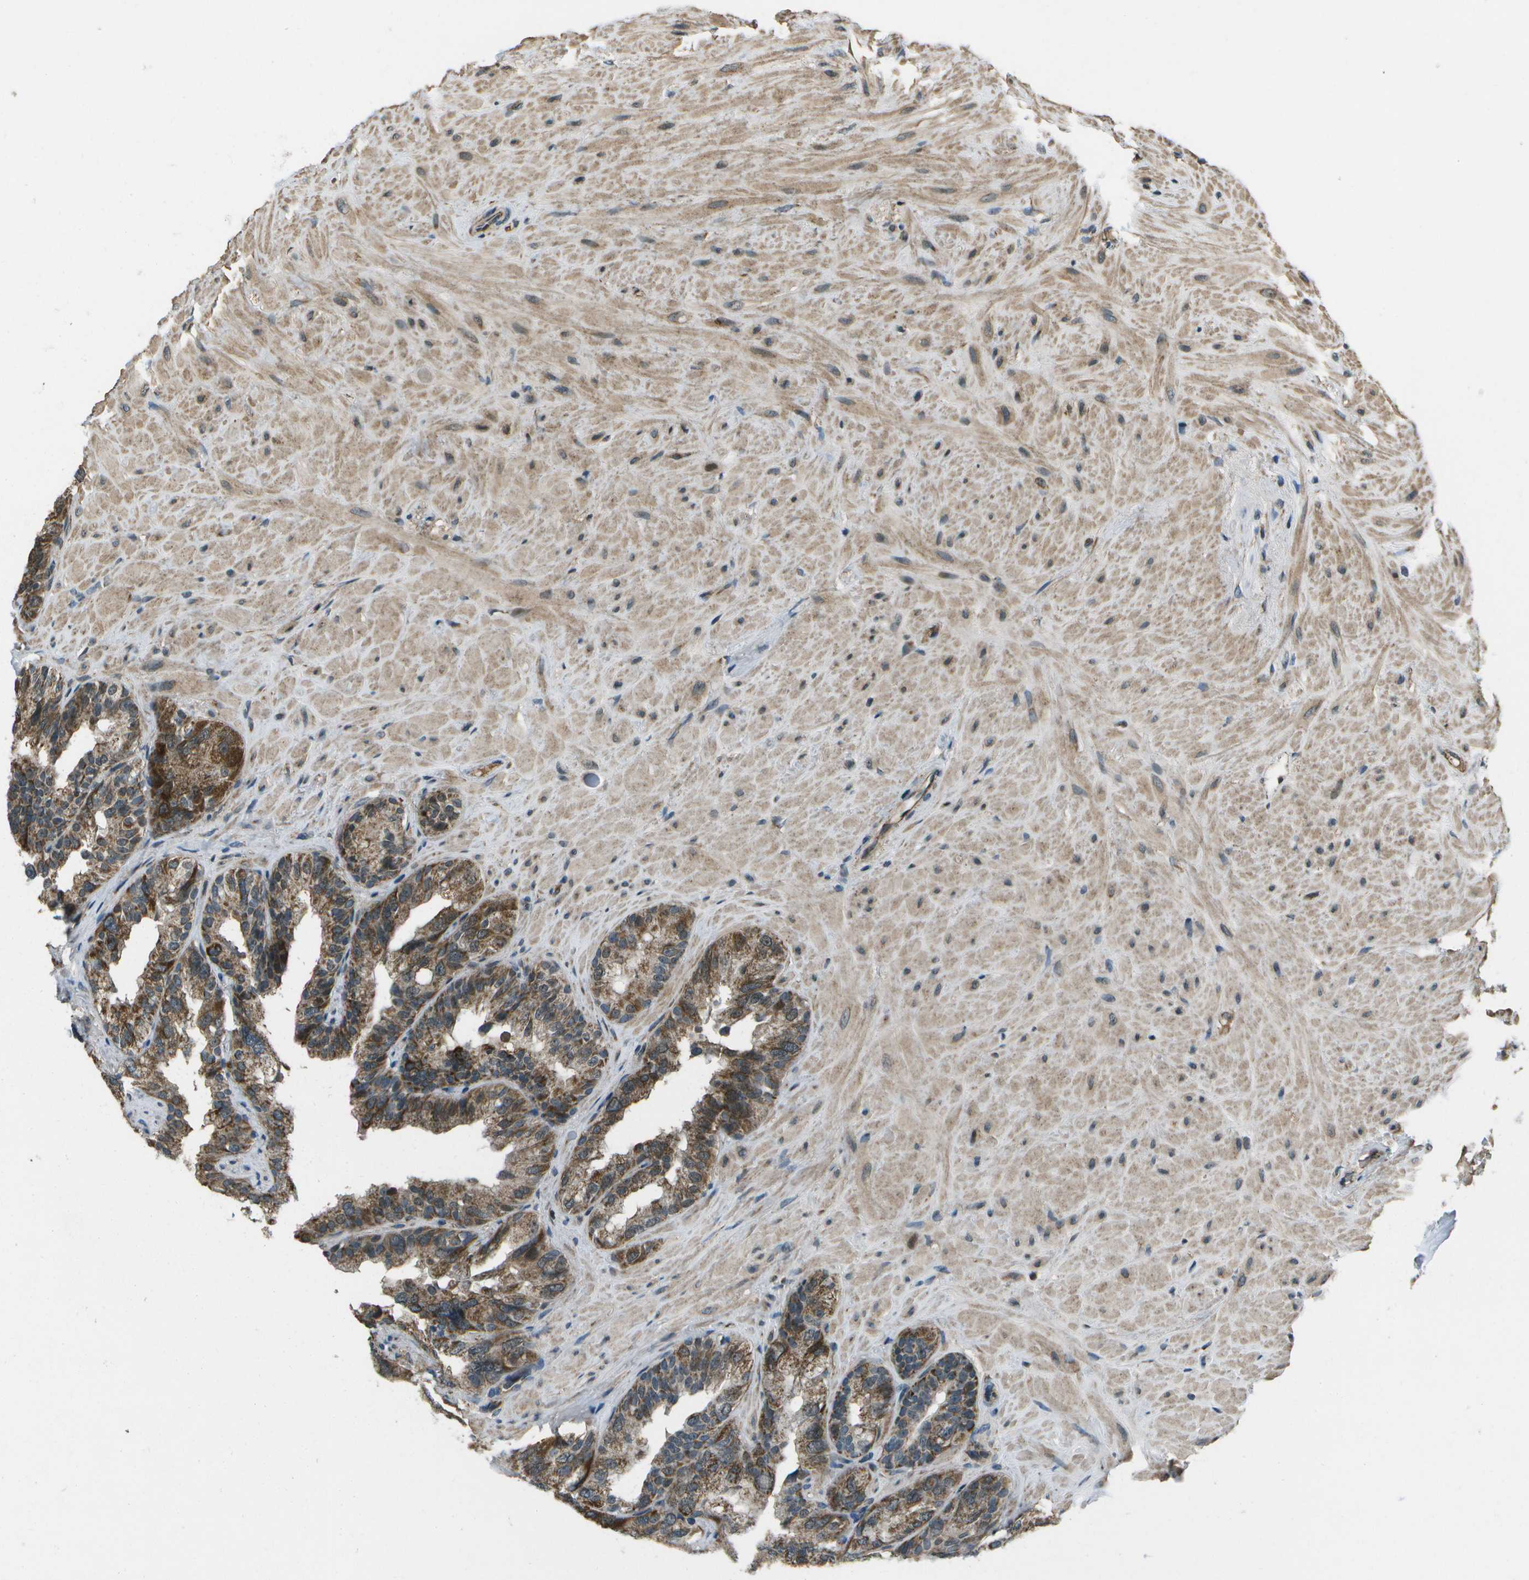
{"staining": {"intensity": "moderate", "quantity": ">75%", "location": "cytoplasmic/membranous"}, "tissue": "seminal vesicle", "cell_type": "Glandular cells", "image_type": "normal", "snomed": [{"axis": "morphology", "description": "Normal tissue, NOS"}, {"axis": "topography", "description": "Seminal veicle"}], "caption": "Immunohistochemistry of normal human seminal vesicle exhibits medium levels of moderate cytoplasmic/membranous positivity in about >75% of glandular cells. The staining was performed using DAB (3,3'-diaminobenzidine) to visualize the protein expression in brown, while the nuclei were stained in blue with hematoxylin (Magnification: 20x).", "gene": "EIF2AK1", "patient": {"sex": "male", "age": 68}}